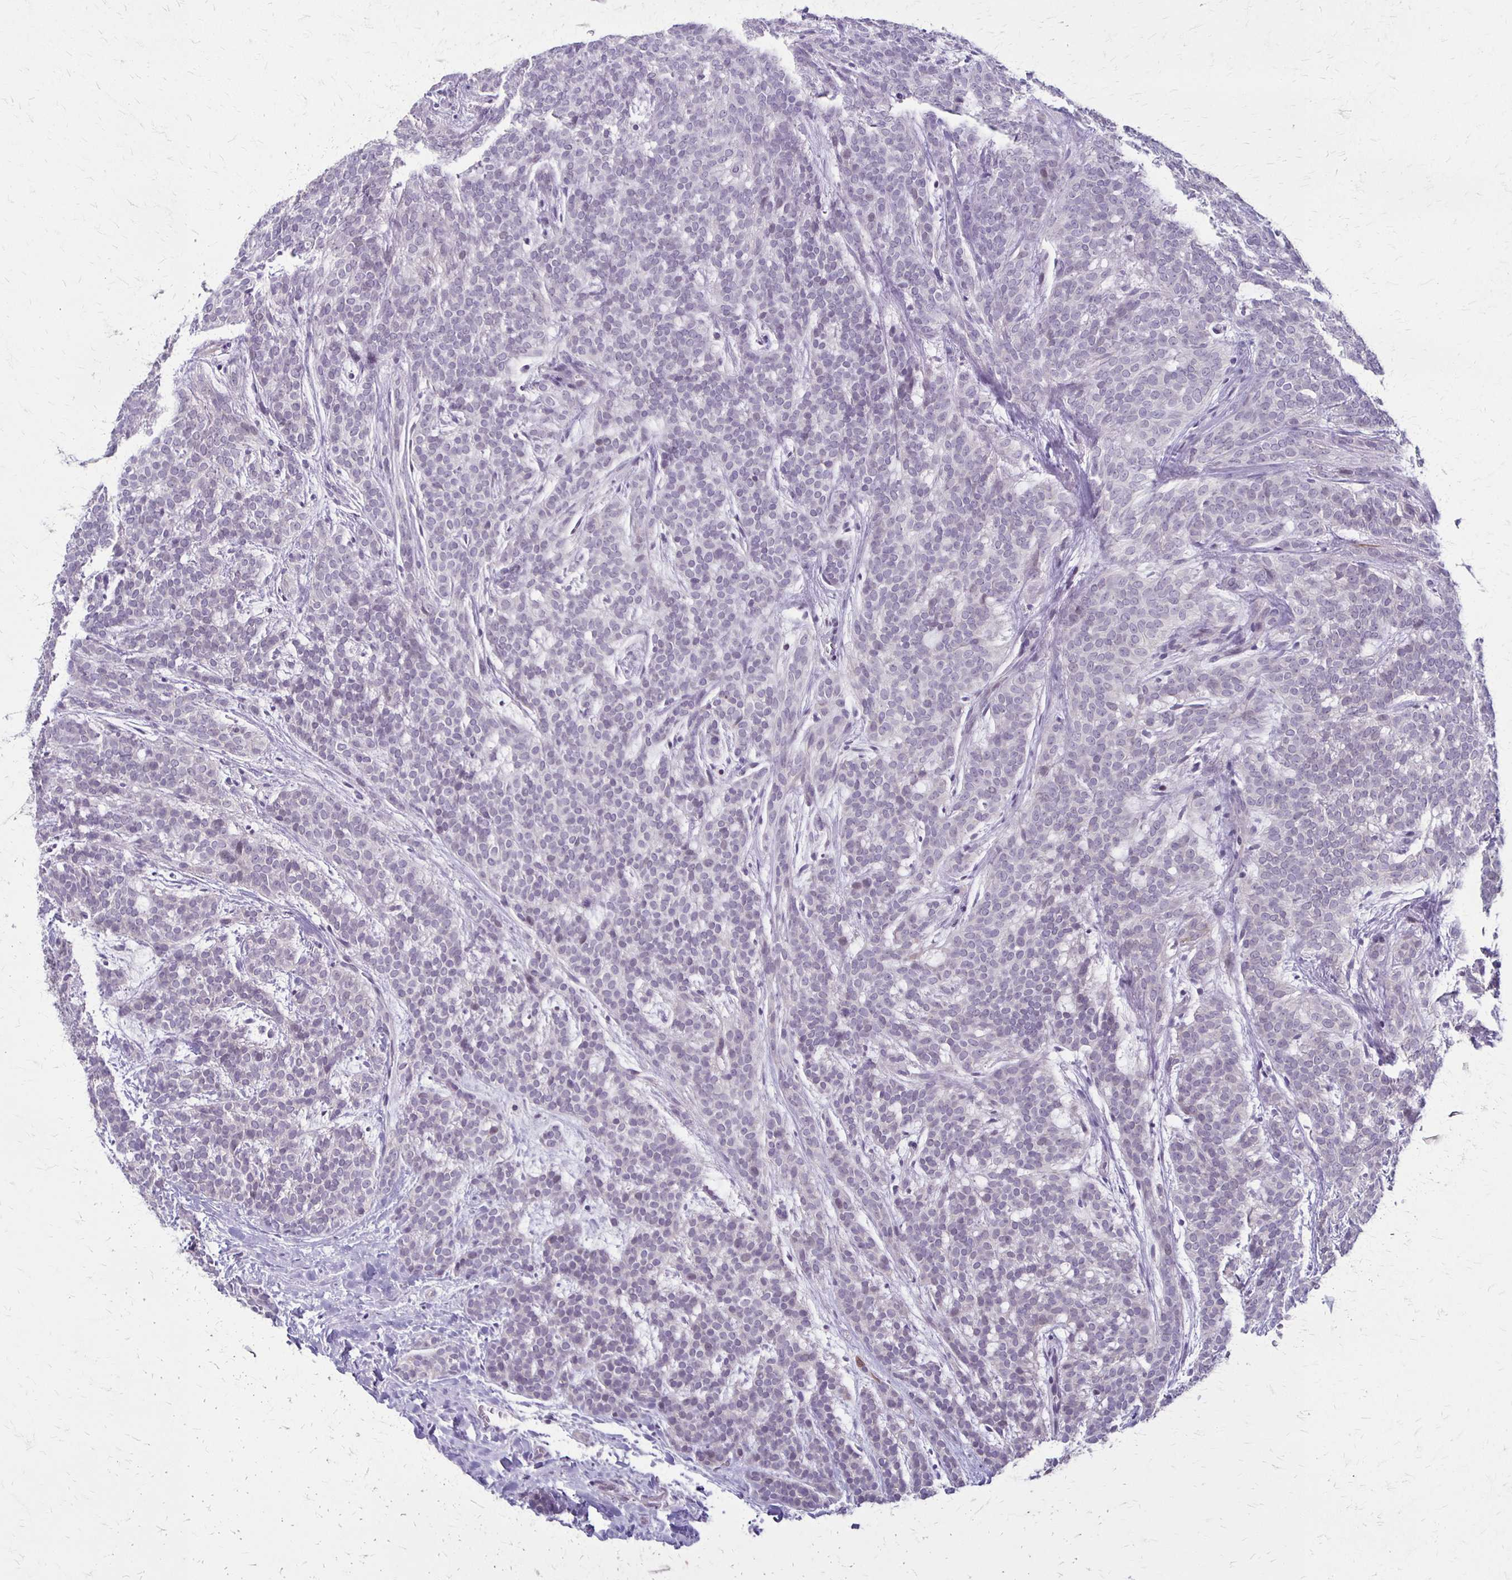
{"staining": {"intensity": "moderate", "quantity": "<25%", "location": "cytoplasmic/membranous"}, "tissue": "head and neck cancer", "cell_type": "Tumor cells", "image_type": "cancer", "snomed": [{"axis": "morphology", "description": "Normal tissue, NOS"}, {"axis": "morphology", "description": "Adenocarcinoma, NOS"}, {"axis": "topography", "description": "Oral tissue"}, {"axis": "topography", "description": "Head-Neck"}], "caption": "Immunohistochemical staining of human head and neck cancer reveals low levels of moderate cytoplasmic/membranous protein positivity in approximately <25% of tumor cells.", "gene": "SLC35E2B", "patient": {"sex": "female", "age": 57}}